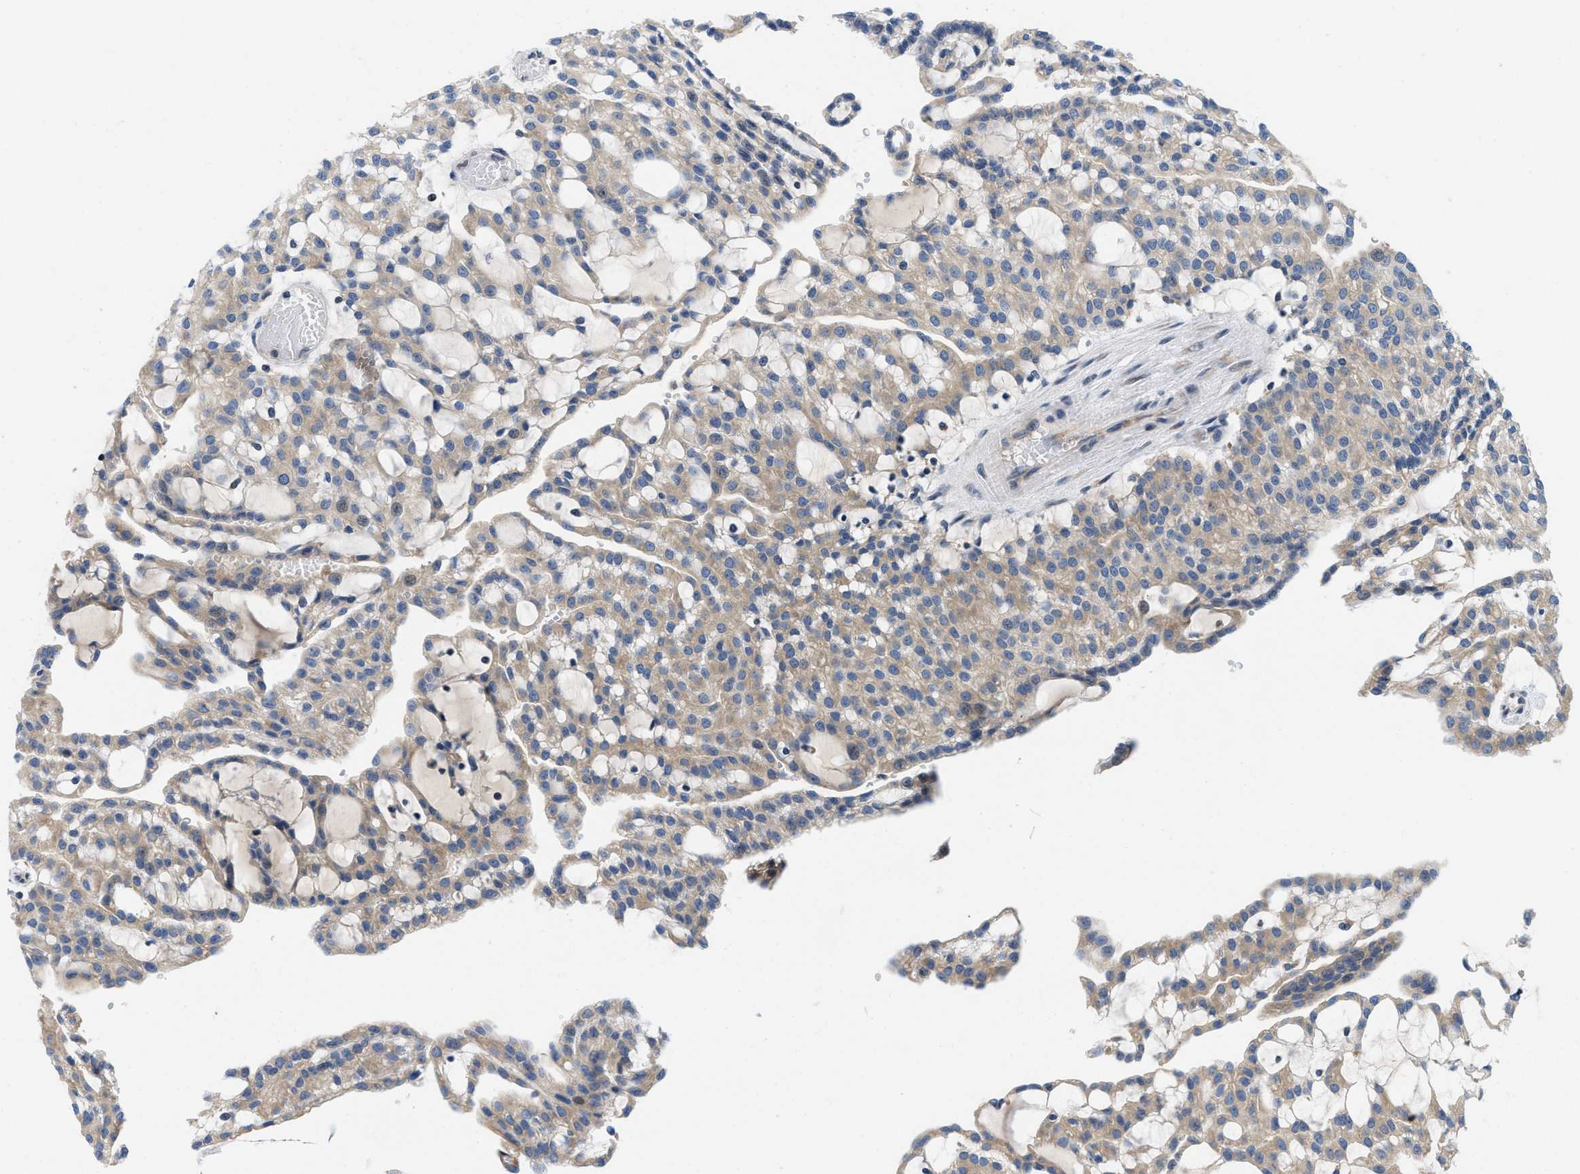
{"staining": {"intensity": "weak", "quantity": ">75%", "location": "cytoplasmic/membranous"}, "tissue": "renal cancer", "cell_type": "Tumor cells", "image_type": "cancer", "snomed": [{"axis": "morphology", "description": "Adenocarcinoma, NOS"}, {"axis": "topography", "description": "Kidney"}], "caption": "Renal cancer (adenocarcinoma) tissue exhibits weak cytoplasmic/membranous positivity in about >75% of tumor cells, visualized by immunohistochemistry.", "gene": "IKBKE", "patient": {"sex": "male", "age": 63}}